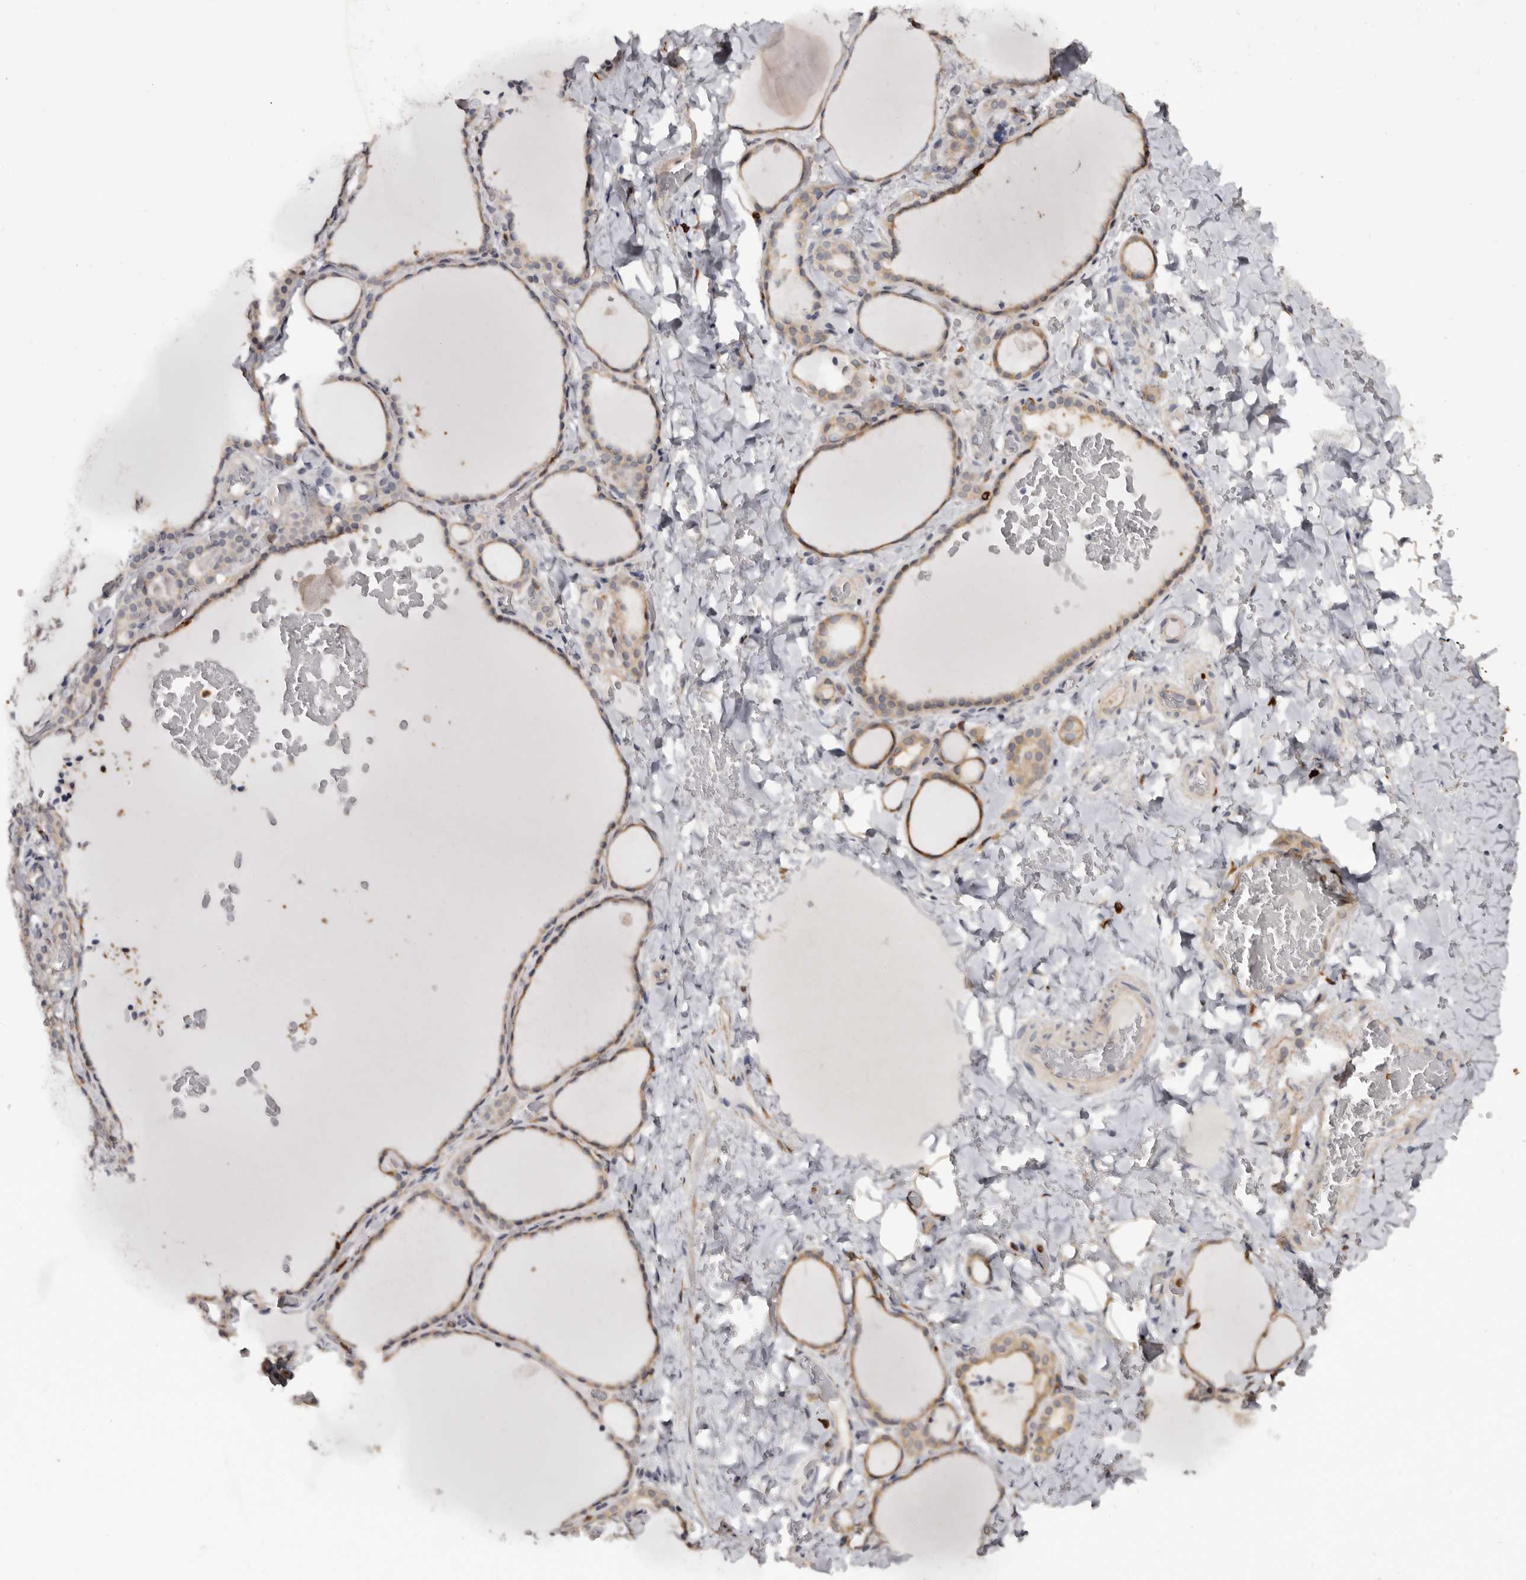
{"staining": {"intensity": "negative", "quantity": "none", "location": "none"}, "tissue": "thyroid gland", "cell_type": "Glandular cells", "image_type": "normal", "snomed": [{"axis": "morphology", "description": "Normal tissue, NOS"}, {"axis": "topography", "description": "Thyroid gland"}], "caption": "Normal thyroid gland was stained to show a protein in brown. There is no significant staining in glandular cells.", "gene": "TNNI1", "patient": {"sex": "female", "age": 22}}